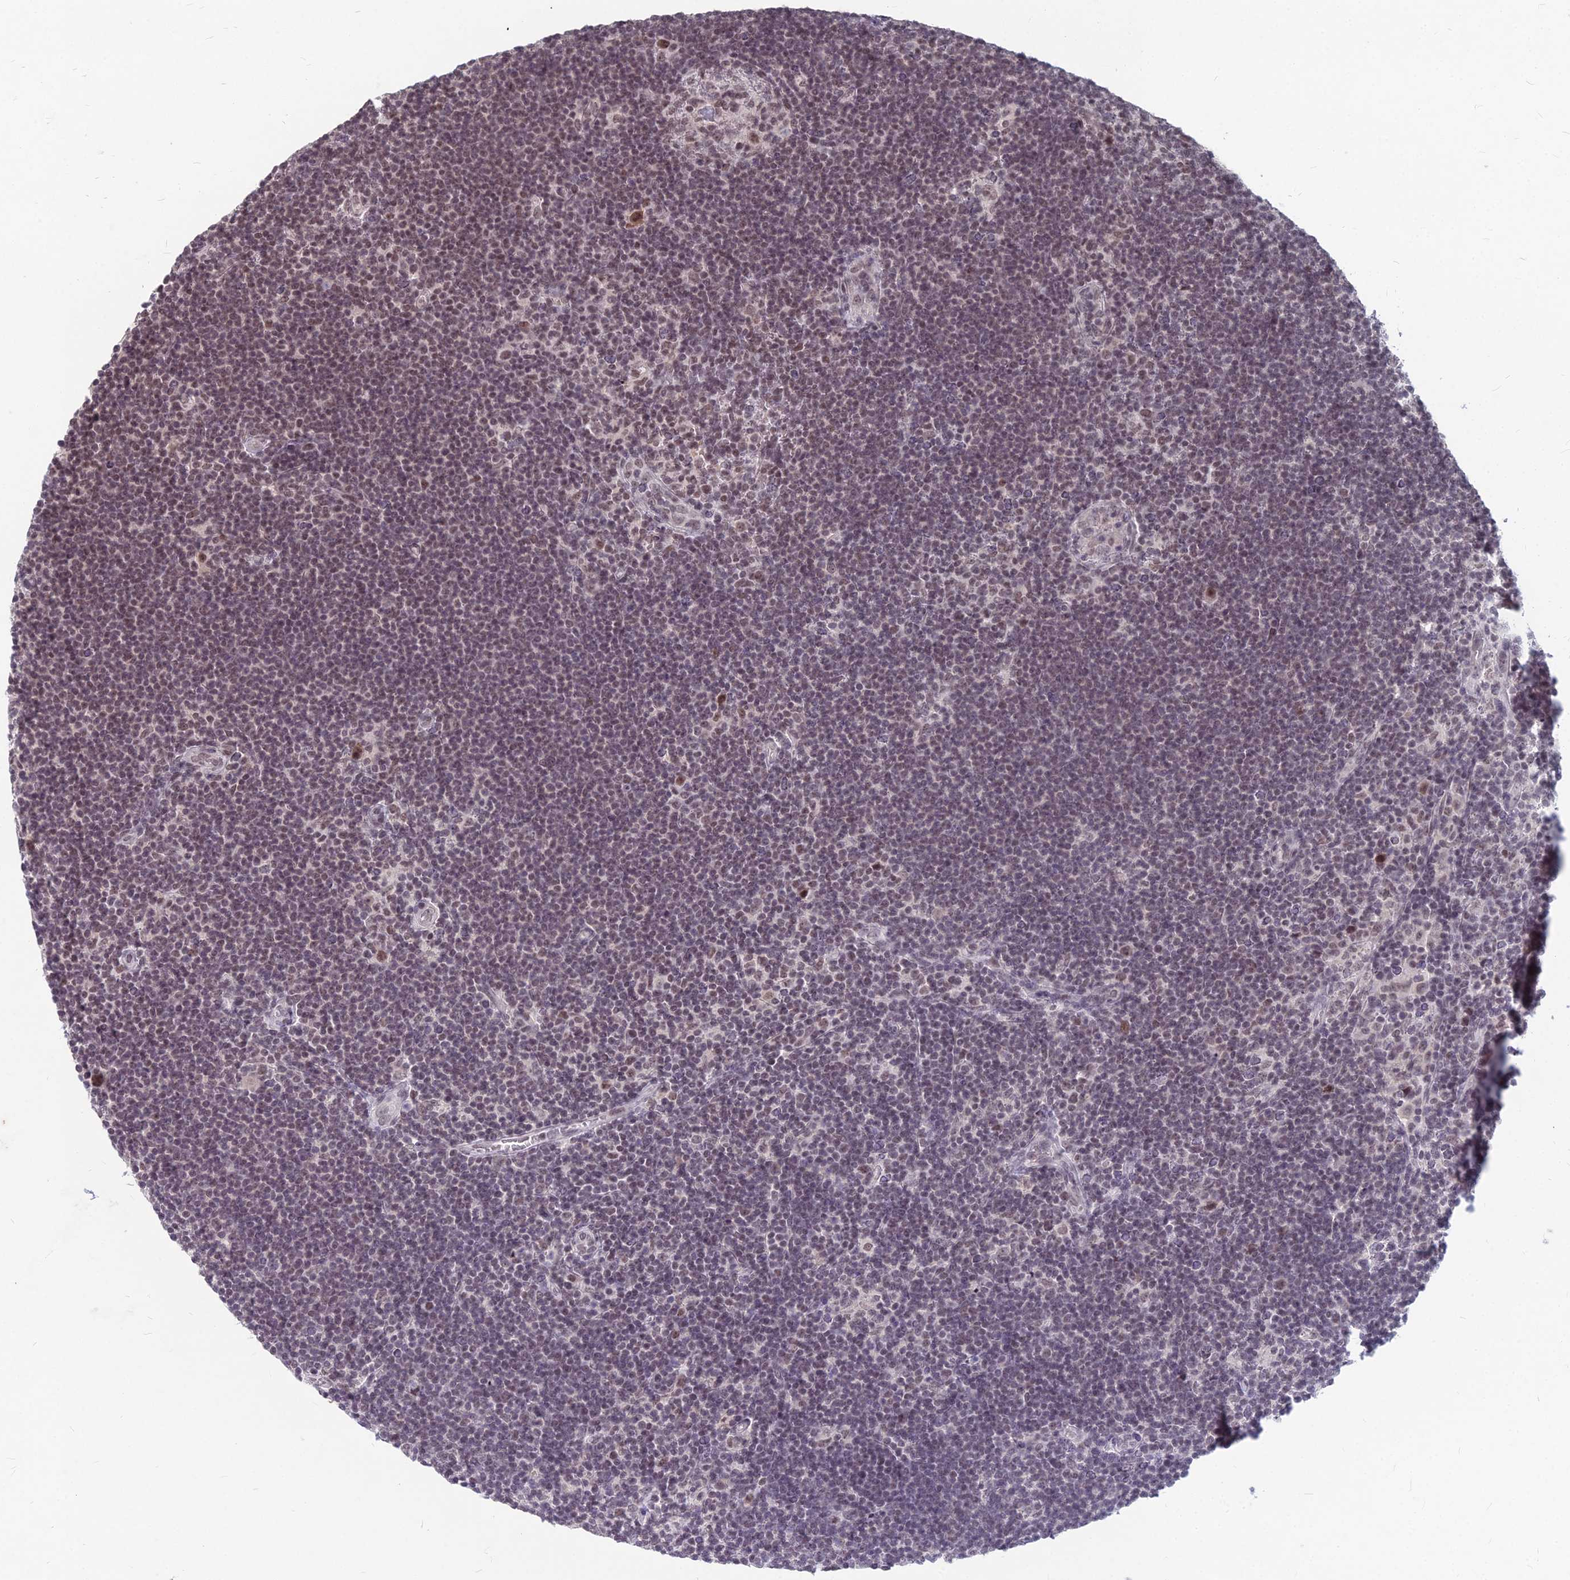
{"staining": {"intensity": "moderate", "quantity": ">75%", "location": "nuclear"}, "tissue": "lymphoma", "cell_type": "Tumor cells", "image_type": "cancer", "snomed": [{"axis": "morphology", "description": "Hodgkin's disease, NOS"}, {"axis": "topography", "description": "Lymph node"}], "caption": "Immunohistochemistry (IHC) histopathology image of neoplastic tissue: lymphoma stained using immunohistochemistry (IHC) displays medium levels of moderate protein expression localized specifically in the nuclear of tumor cells, appearing as a nuclear brown color.", "gene": "KAT7", "patient": {"sex": "female", "age": 57}}